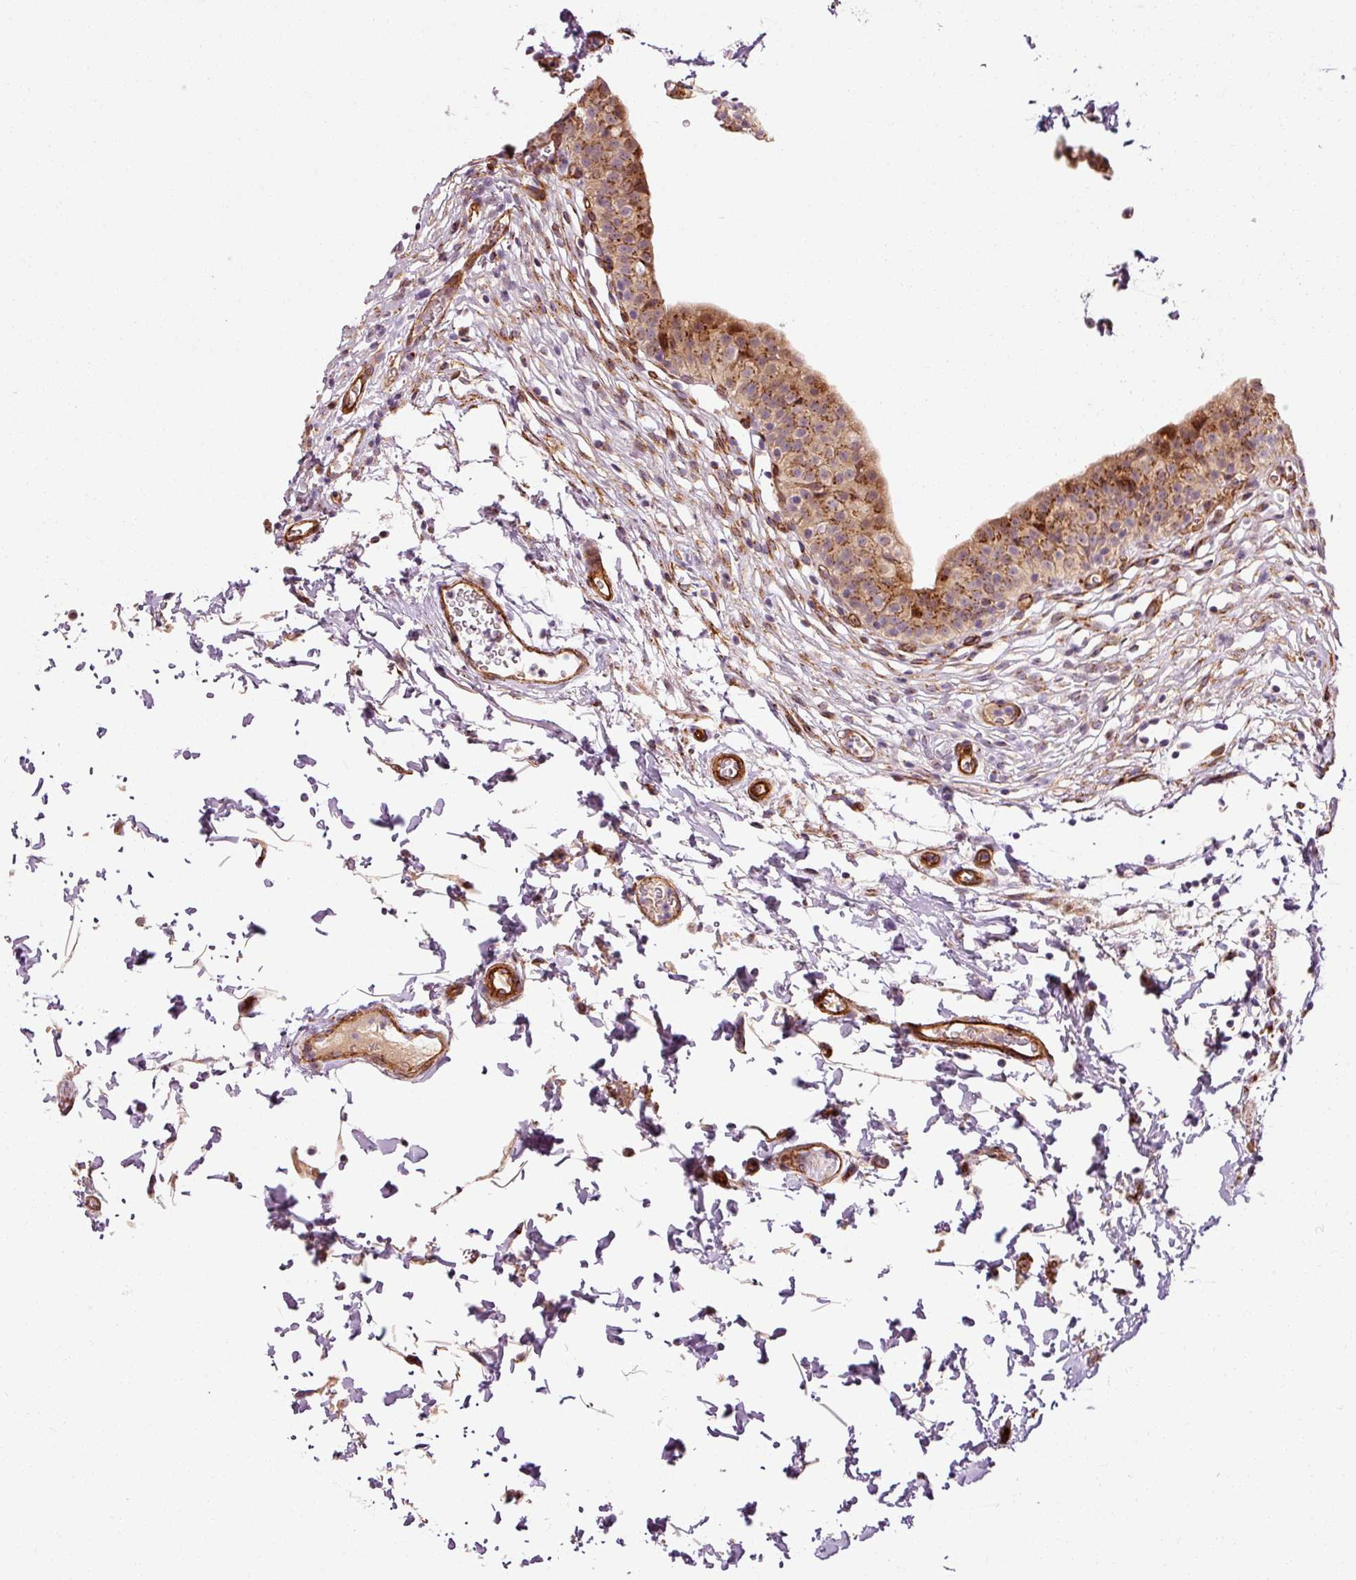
{"staining": {"intensity": "strong", "quantity": ">75%", "location": "cytoplasmic/membranous"}, "tissue": "urinary bladder", "cell_type": "Urothelial cells", "image_type": "normal", "snomed": [{"axis": "morphology", "description": "Normal tissue, NOS"}, {"axis": "topography", "description": "Urinary bladder"}, {"axis": "topography", "description": "Peripheral nerve tissue"}], "caption": "Immunohistochemistry (IHC) image of normal urinary bladder: urinary bladder stained using immunohistochemistry shows high levels of strong protein expression localized specifically in the cytoplasmic/membranous of urothelial cells, appearing as a cytoplasmic/membranous brown color.", "gene": "LIMK2", "patient": {"sex": "male", "age": 55}}